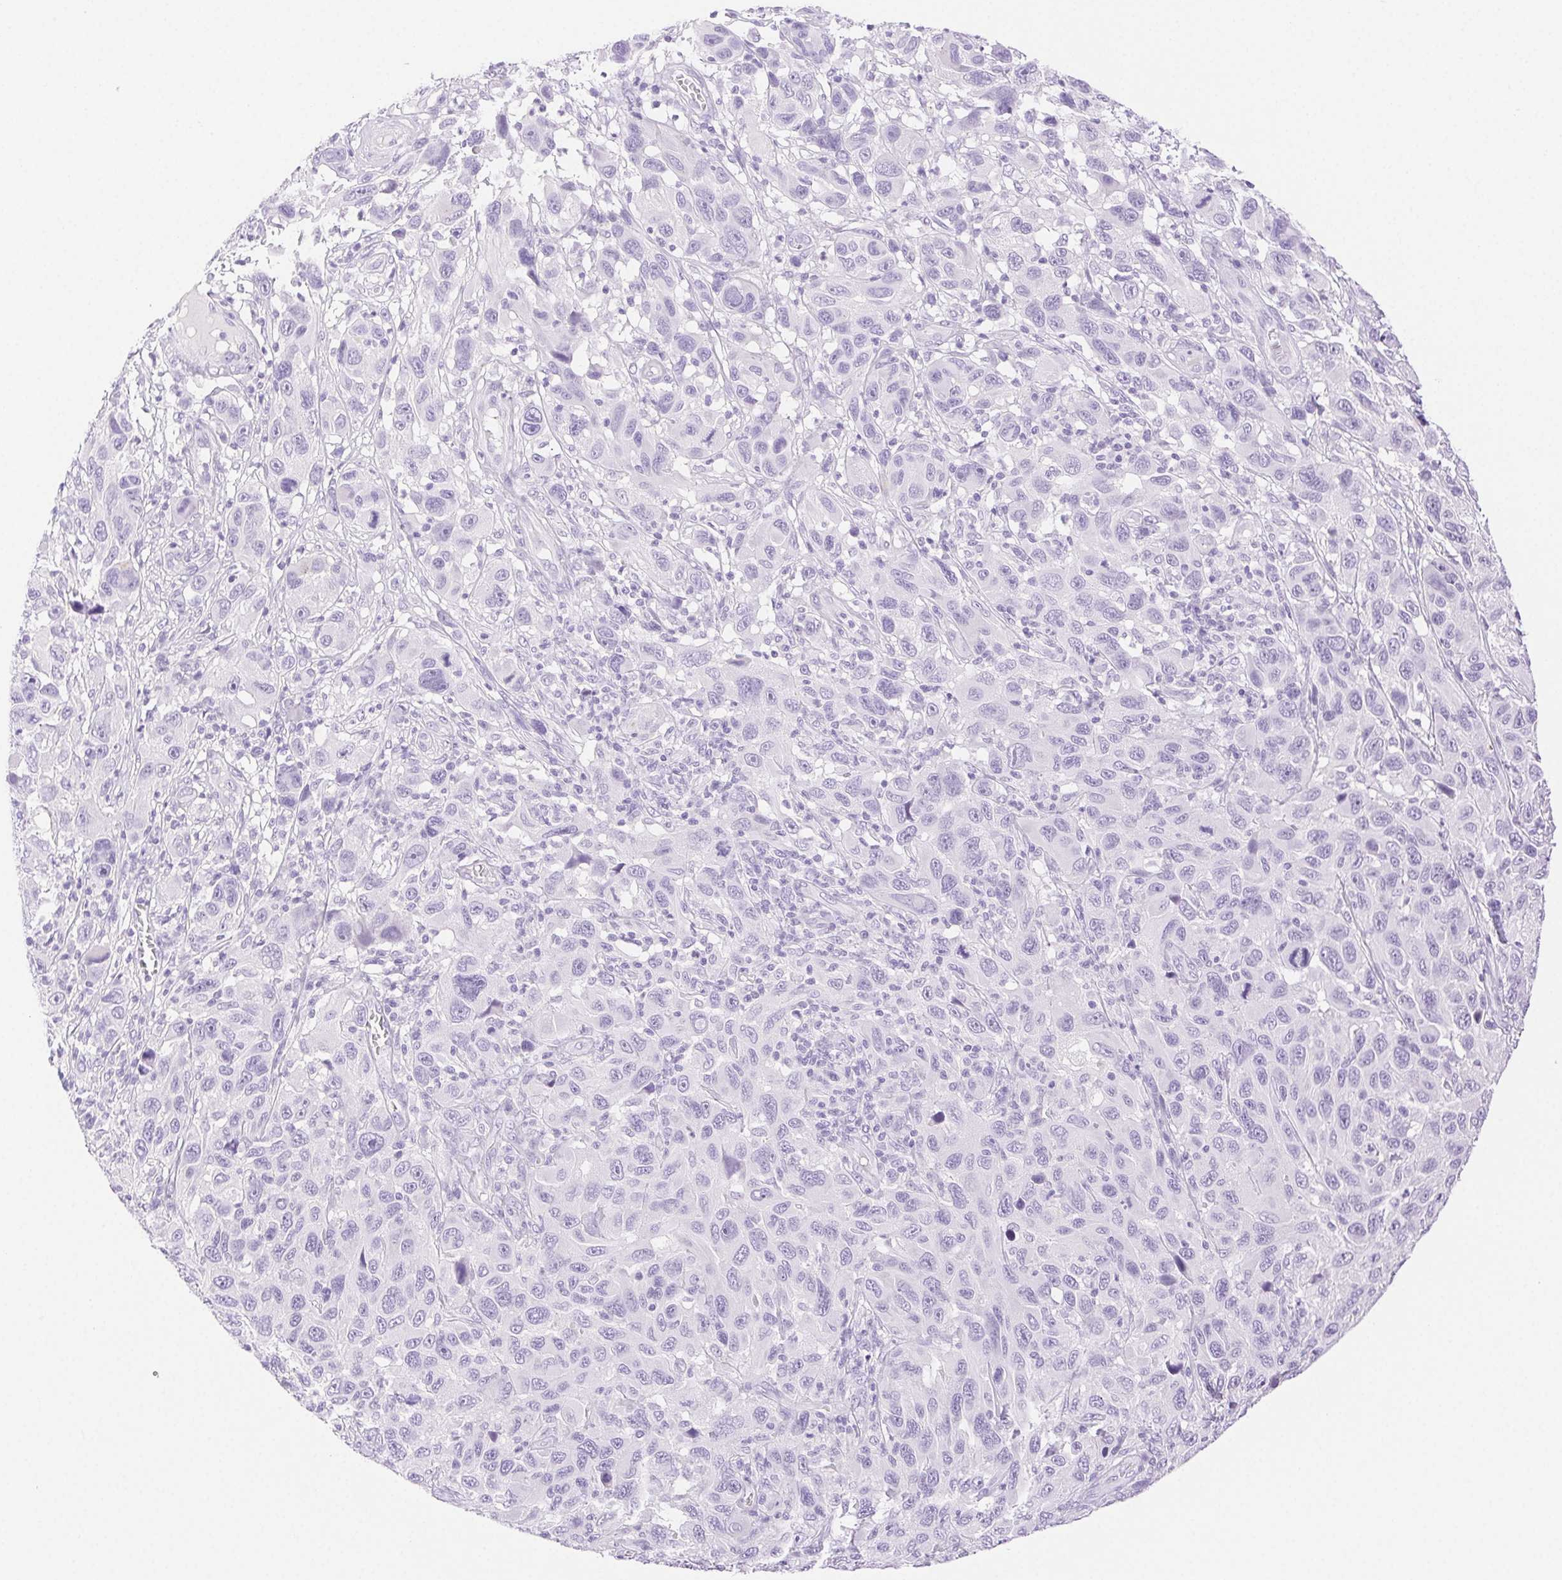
{"staining": {"intensity": "negative", "quantity": "none", "location": "none"}, "tissue": "melanoma", "cell_type": "Tumor cells", "image_type": "cancer", "snomed": [{"axis": "morphology", "description": "Malignant melanoma, NOS"}, {"axis": "topography", "description": "Skin"}], "caption": "An image of malignant melanoma stained for a protein displays no brown staining in tumor cells. (Brightfield microscopy of DAB immunohistochemistry at high magnification).", "gene": "SPACA4", "patient": {"sex": "male", "age": 53}}